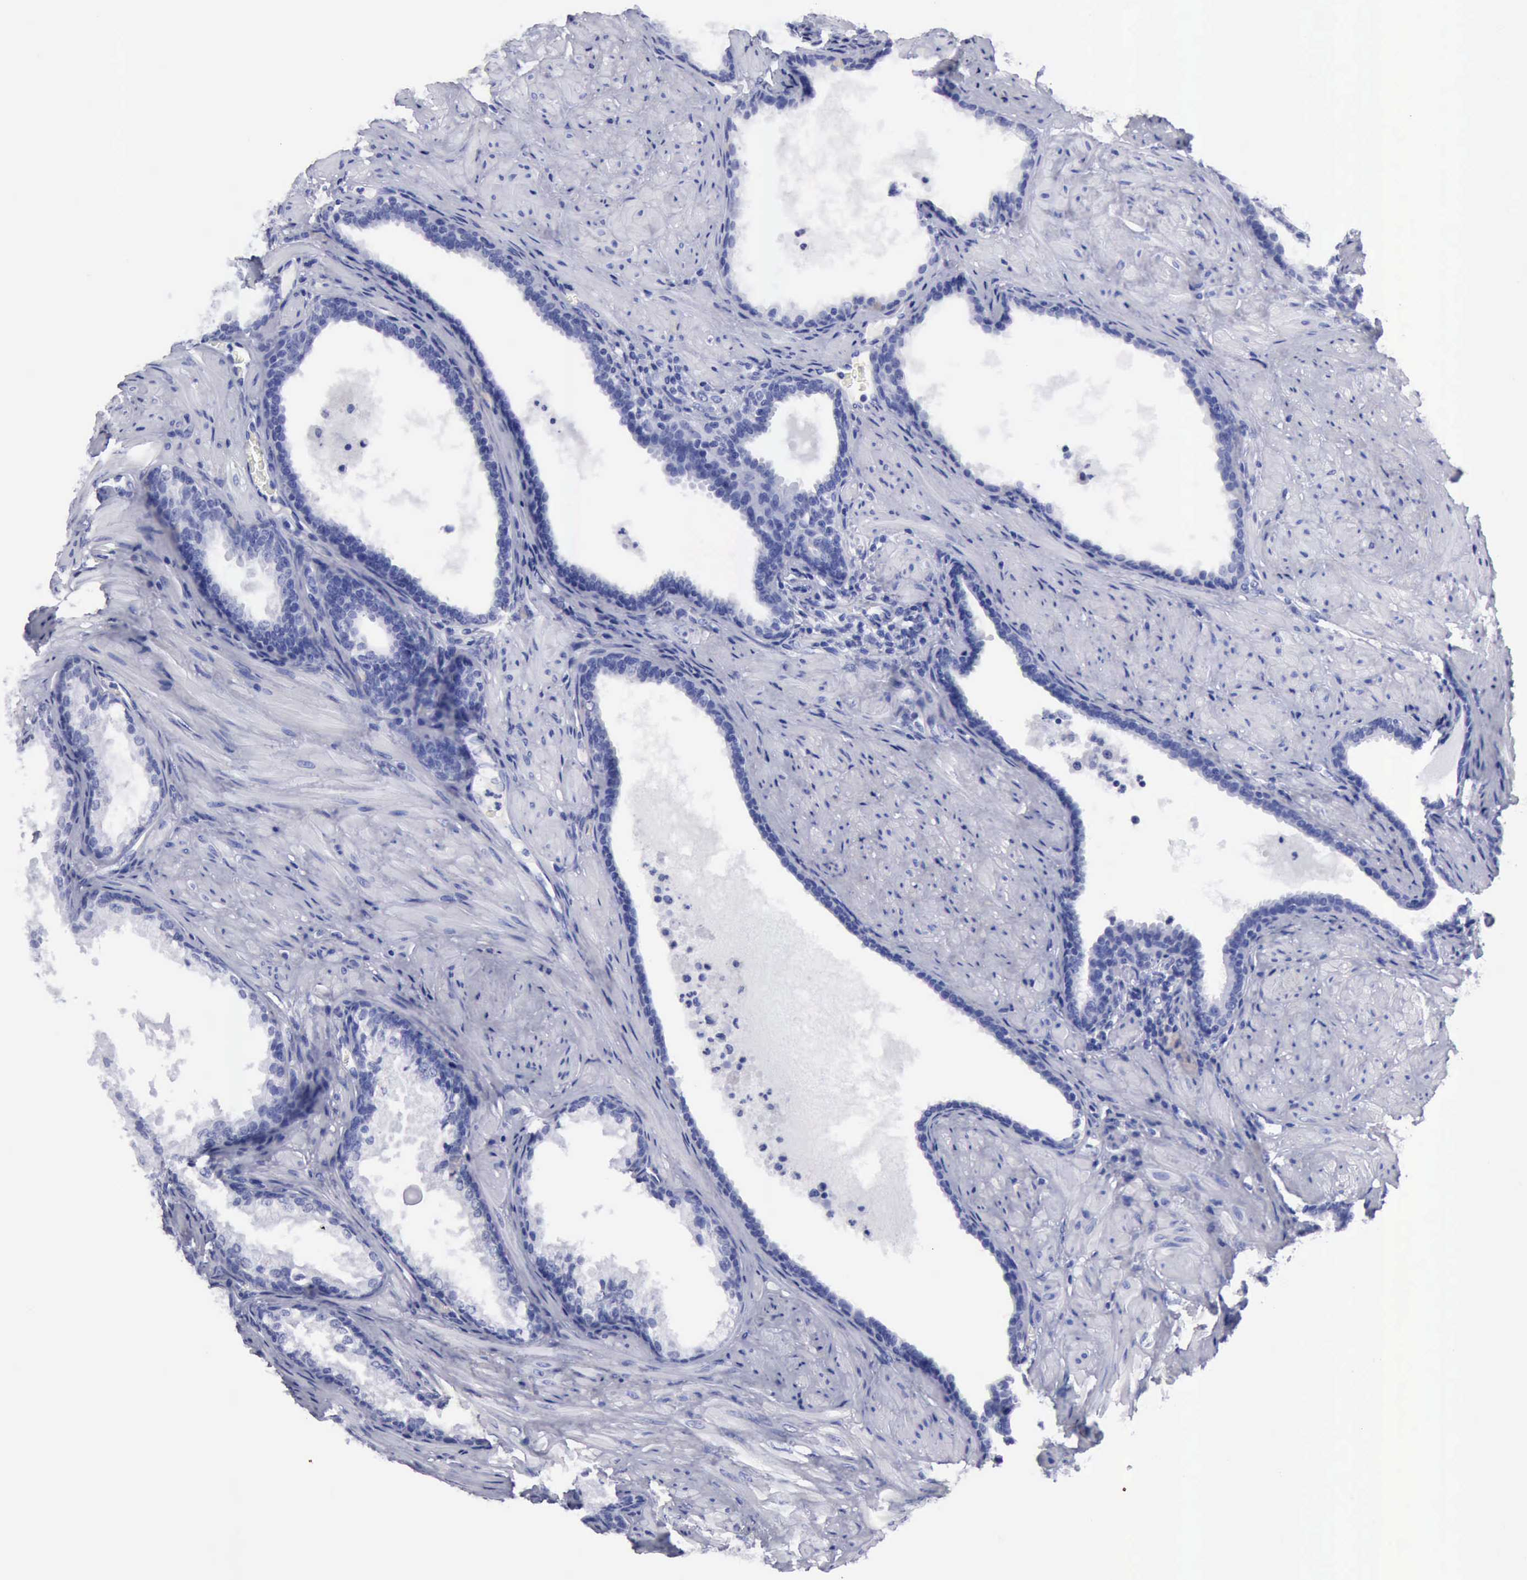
{"staining": {"intensity": "negative", "quantity": "none", "location": "none"}, "tissue": "prostate cancer", "cell_type": "Tumor cells", "image_type": "cancer", "snomed": [{"axis": "morphology", "description": "Adenocarcinoma, Medium grade"}, {"axis": "topography", "description": "Prostate"}], "caption": "Immunohistochemistry (IHC) of medium-grade adenocarcinoma (prostate) displays no expression in tumor cells. The staining was performed using DAB to visualize the protein expression in brown, while the nuclei were stained in blue with hematoxylin (Magnification: 20x).", "gene": "CYP19A1", "patient": {"sex": "male", "age": 60}}